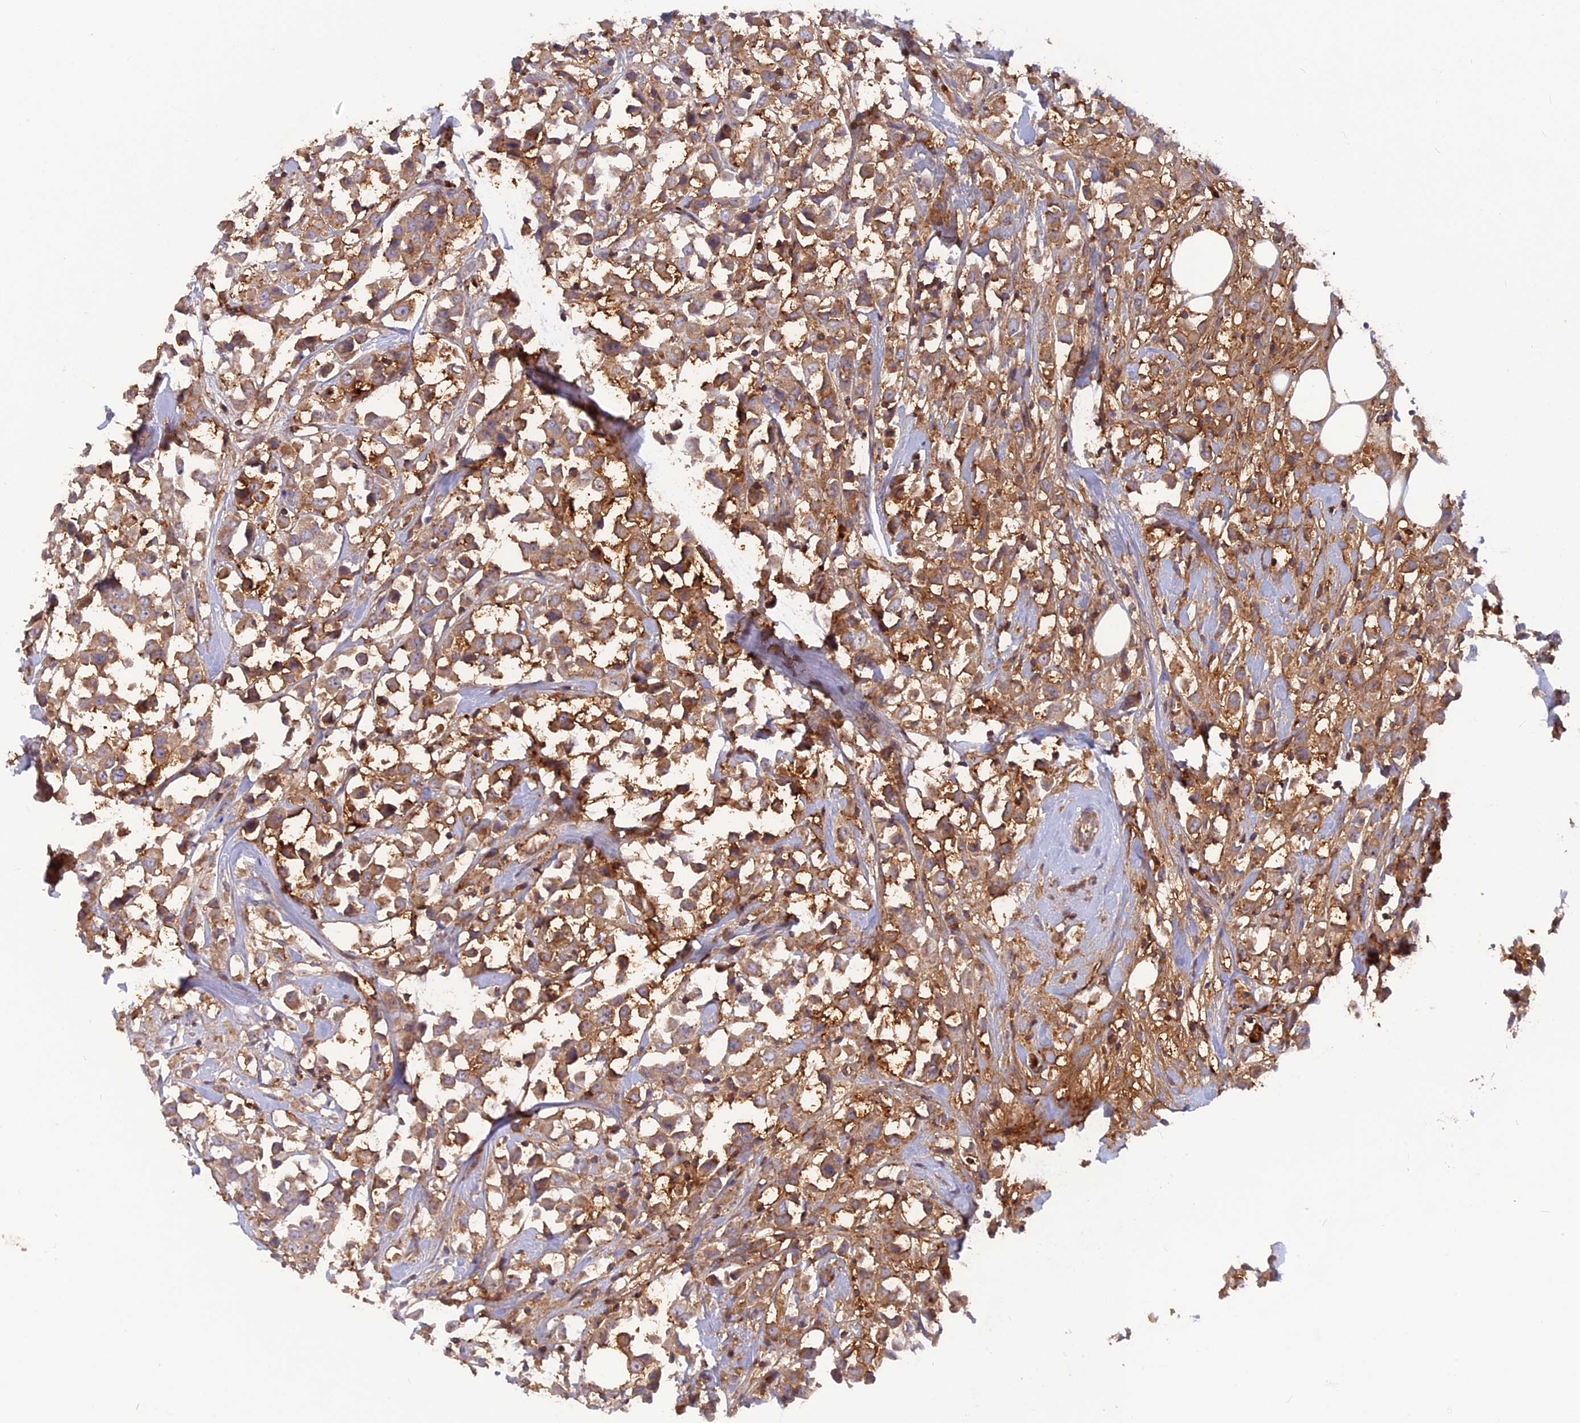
{"staining": {"intensity": "moderate", "quantity": ">75%", "location": "cytoplasmic/membranous"}, "tissue": "breast cancer", "cell_type": "Tumor cells", "image_type": "cancer", "snomed": [{"axis": "morphology", "description": "Duct carcinoma"}, {"axis": "topography", "description": "Breast"}], "caption": "DAB immunohistochemical staining of human breast cancer demonstrates moderate cytoplasmic/membranous protein expression in approximately >75% of tumor cells.", "gene": "CPNE7", "patient": {"sex": "female", "age": 61}}